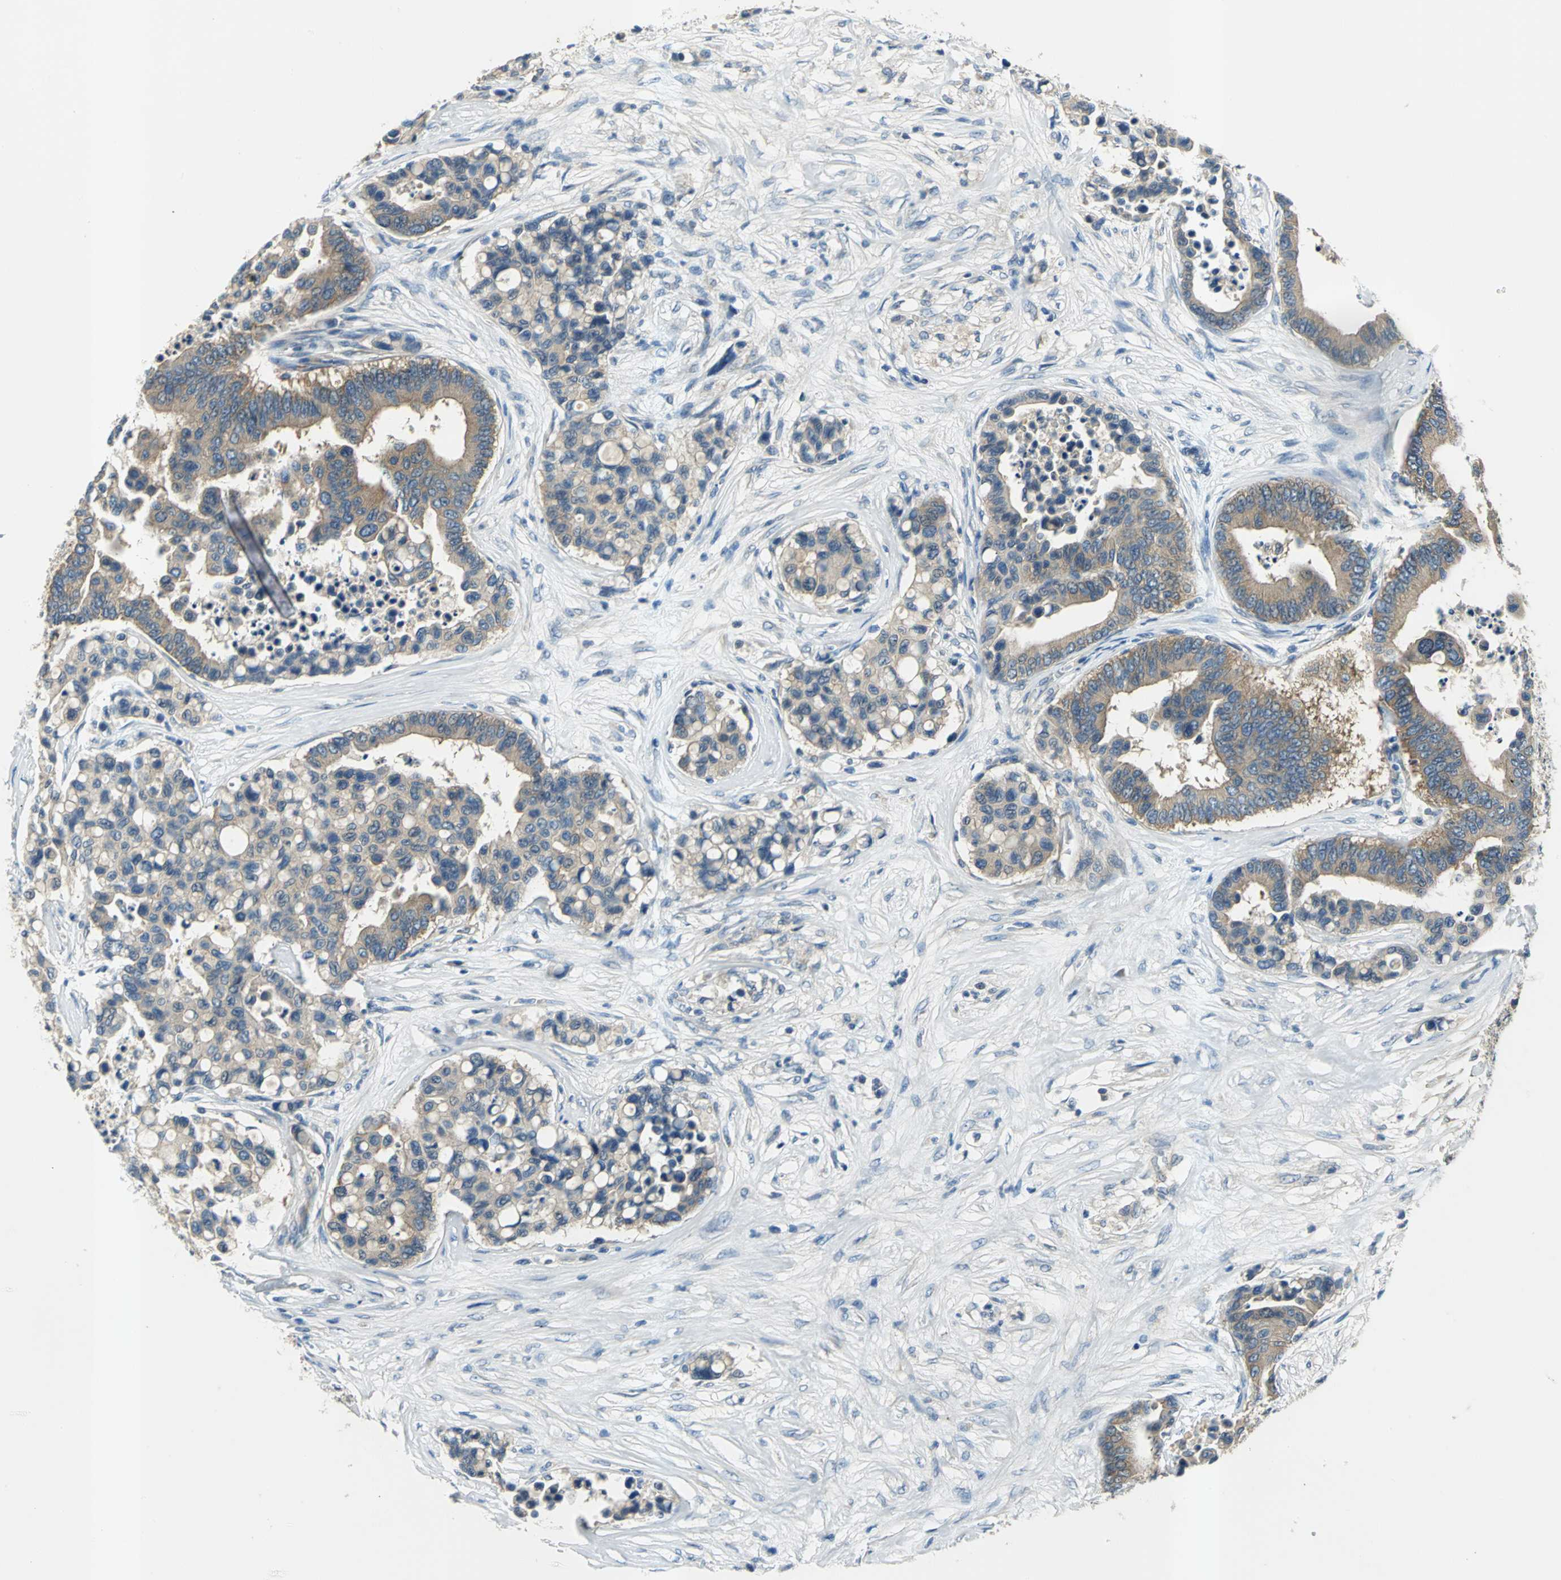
{"staining": {"intensity": "moderate", "quantity": ">75%", "location": "cytoplasmic/membranous"}, "tissue": "colorectal cancer", "cell_type": "Tumor cells", "image_type": "cancer", "snomed": [{"axis": "morphology", "description": "Adenocarcinoma, NOS"}, {"axis": "topography", "description": "Colon"}], "caption": "Tumor cells show moderate cytoplasmic/membranous expression in approximately >75% of cells in colorectal cancer (adenocarcinoma).", "gene": "SLC16A7", "patient": {"sex": "male", "age": 82}}